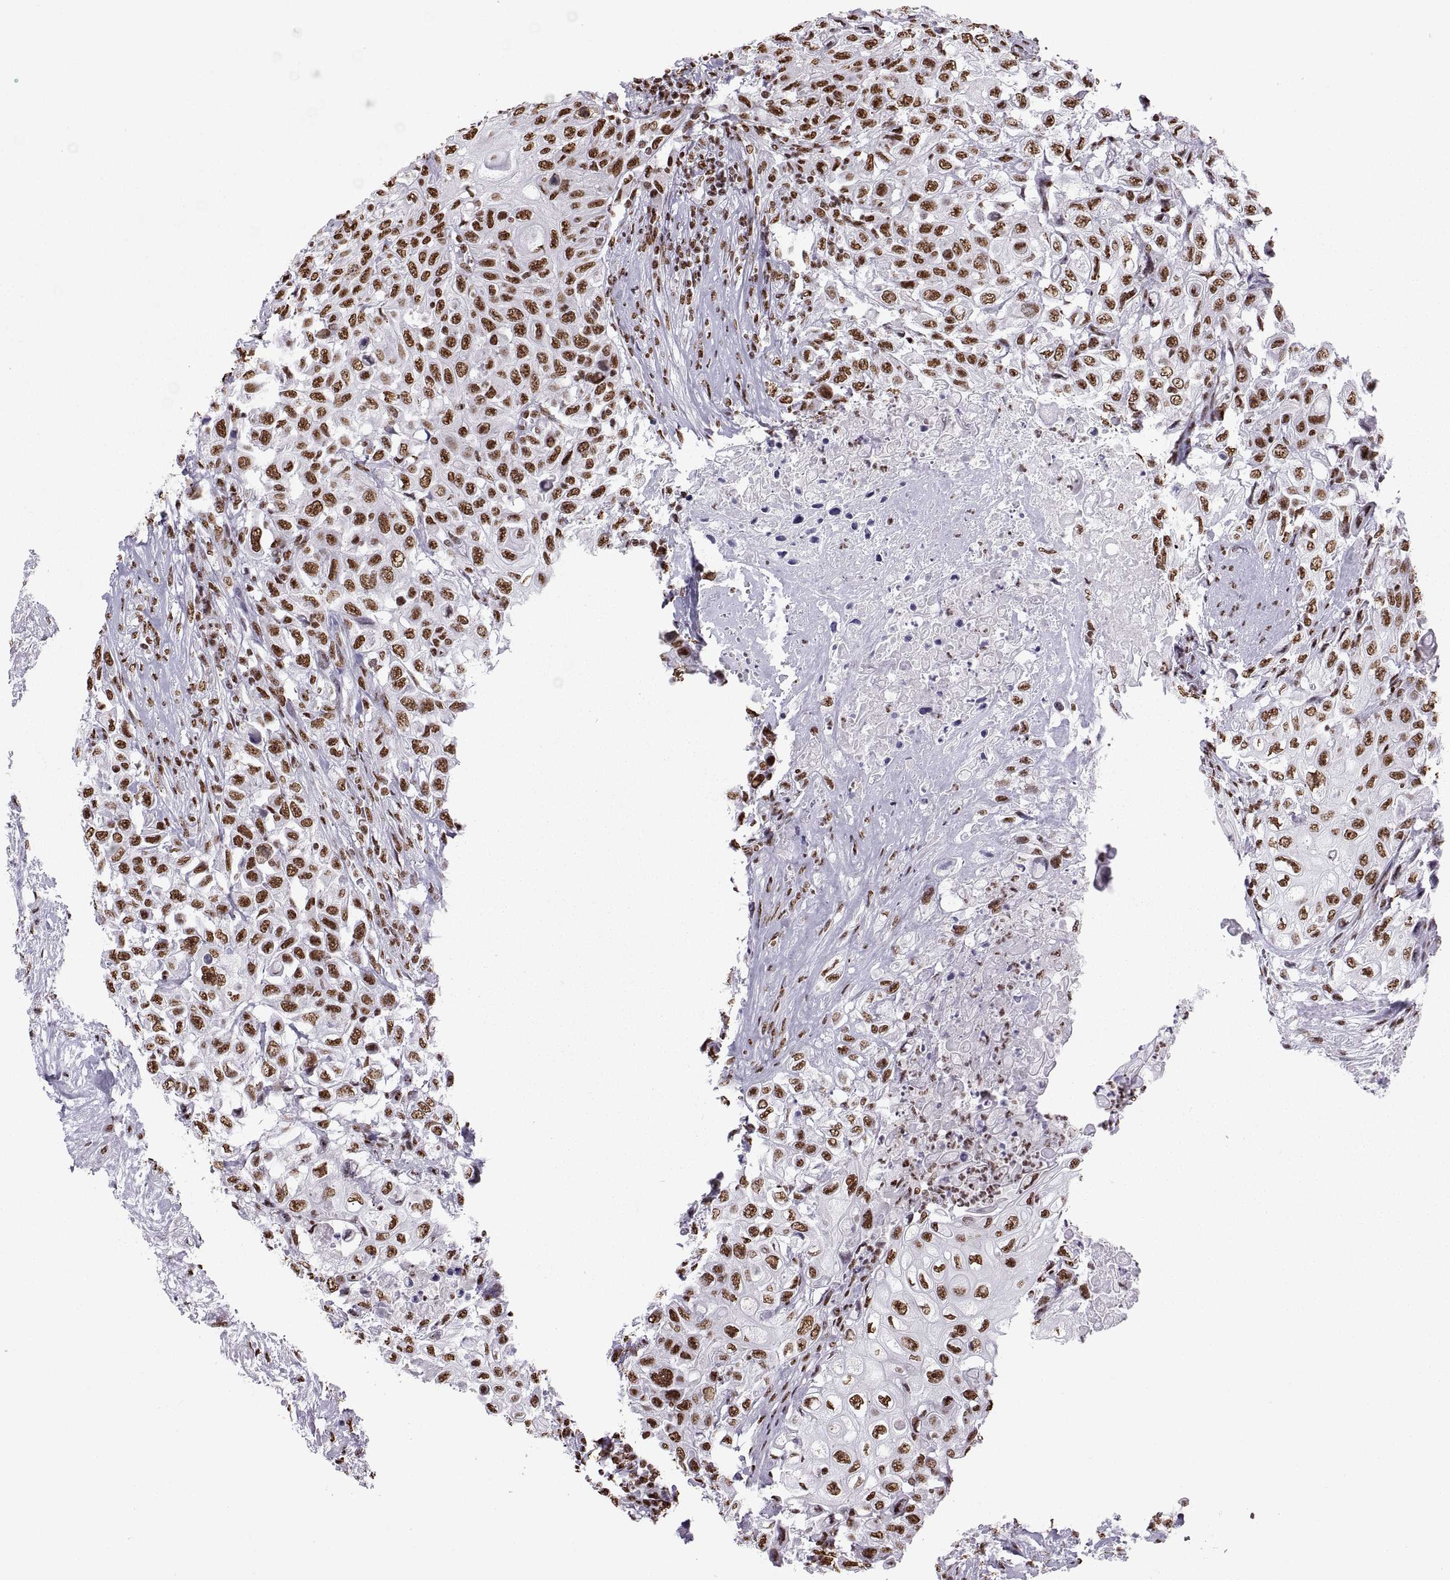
{"staining": {"intensity": "strong", "quantity": "25%-75%", "location": "nuclear"}, "tissue": "urothelial cancer", "cell_type": "Tumor cells", "image_type": "cancer", "snomed": [{"axis": "morphology", "description": "Urothelial carcinoma, High grade"}, {"axis": "topography", "description": "Urinary bladder"}], "caption": "Urothelial carcinoma (high-grade) was stained to show a protein in brown. There is high levels of strong nuclear expression in about 25%-75% of tumor cells. (Brightfield microscopy of DAB IHC at high magnification).", "gene": "SNAI1", "patient": {"sex": "female", "age": 56}}